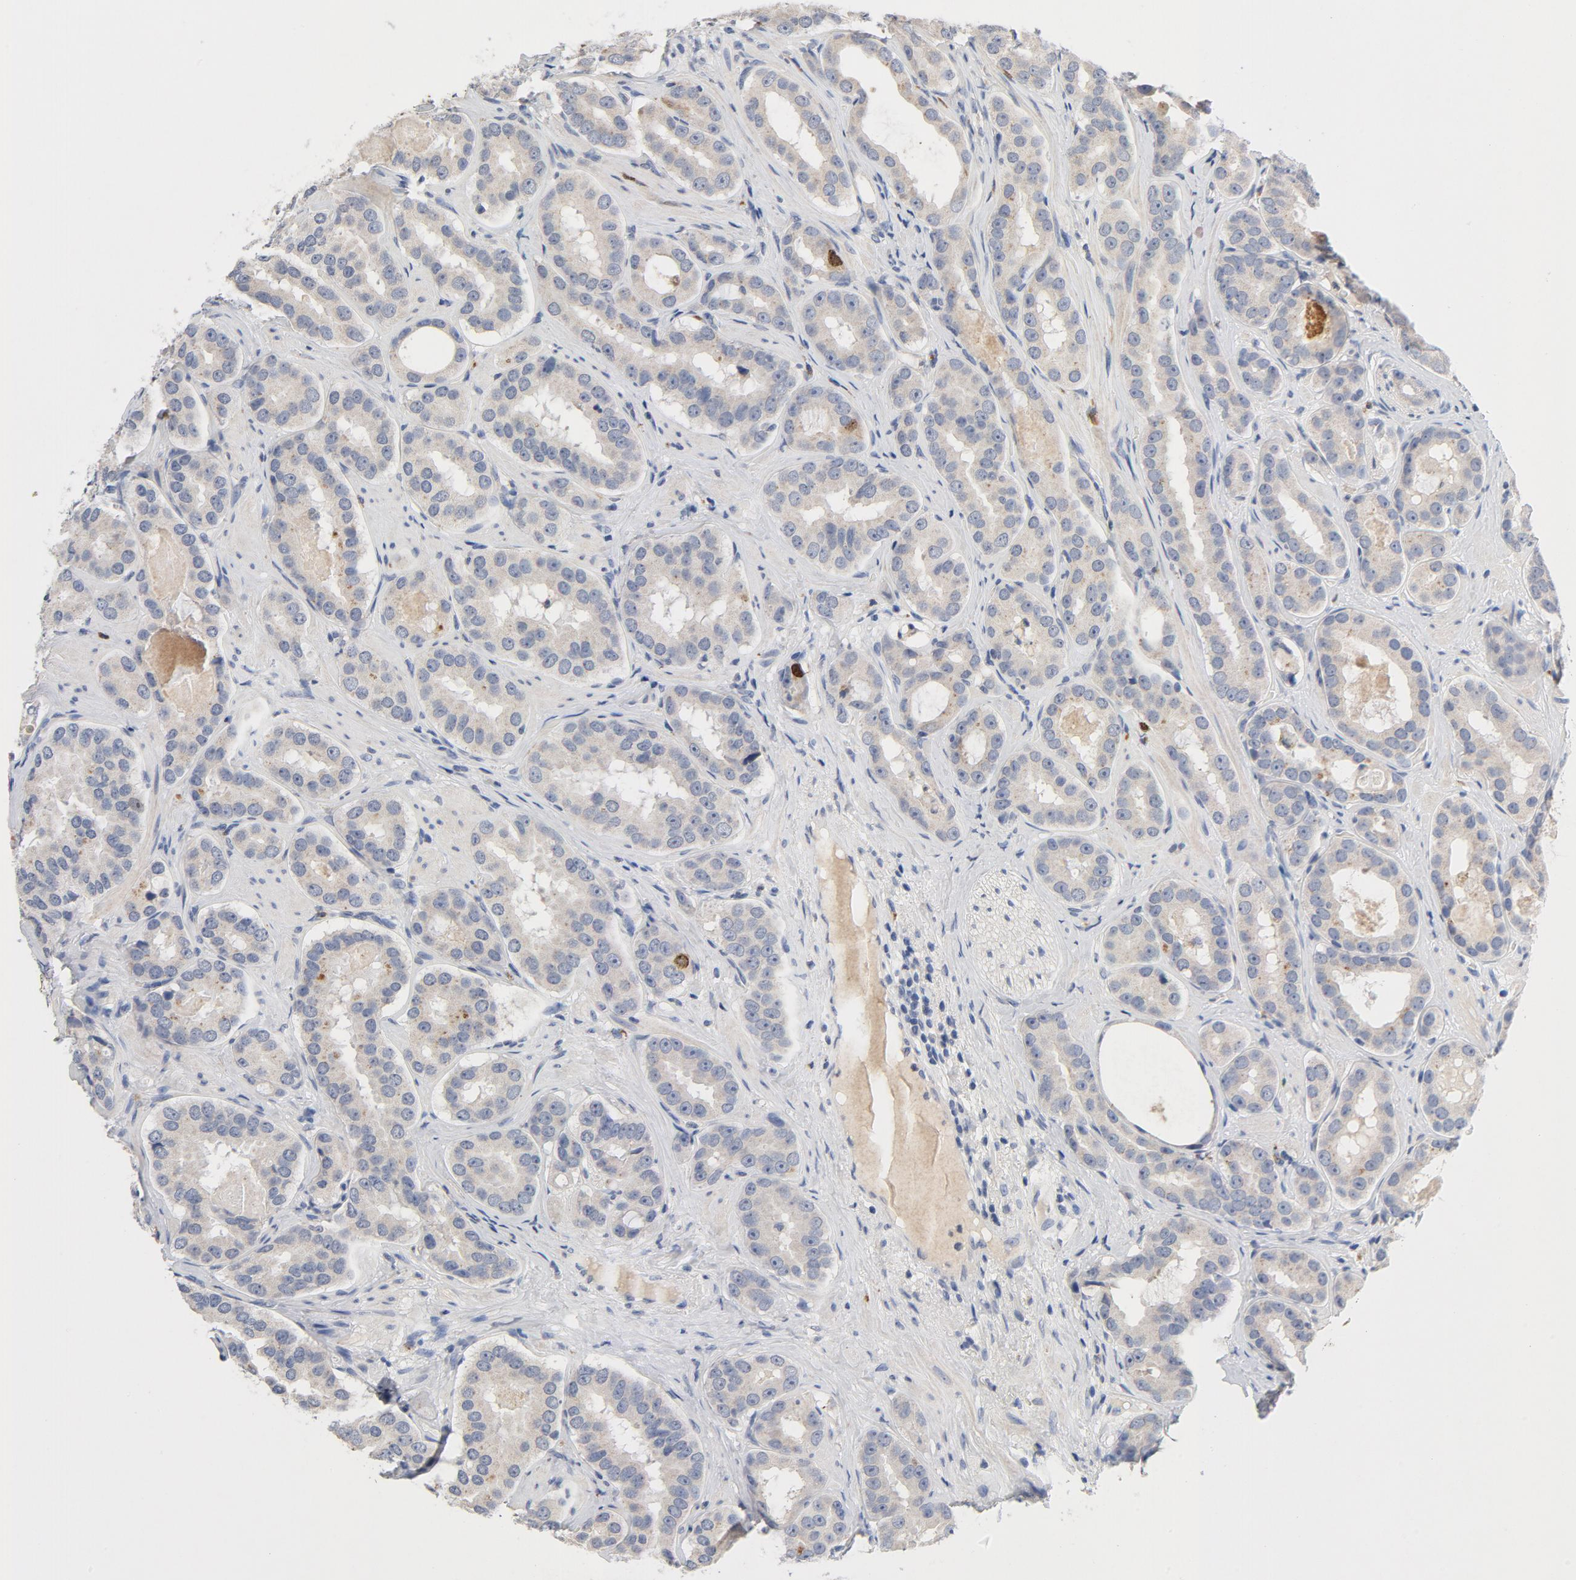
{"staining": {"intensity": "moderate", "quantity": "<25%", "location": "nuclear"}, "tissue": "prostate cancer", "cell_type": "Tumor cells", "image_type": "cancer", "snomed": [{"axis": "morphology", "description": "Adenocarcinoma, Low grade"}, {"axis": "topography", "description": "Prostate"}], "caption": "A brown stain labels moderate nuclear expression of a protein in human prostate low-grade adenocarcinoma tumor cells.", "gene": "BIRC5", "patient": {"sex": "male", "age": 59}}